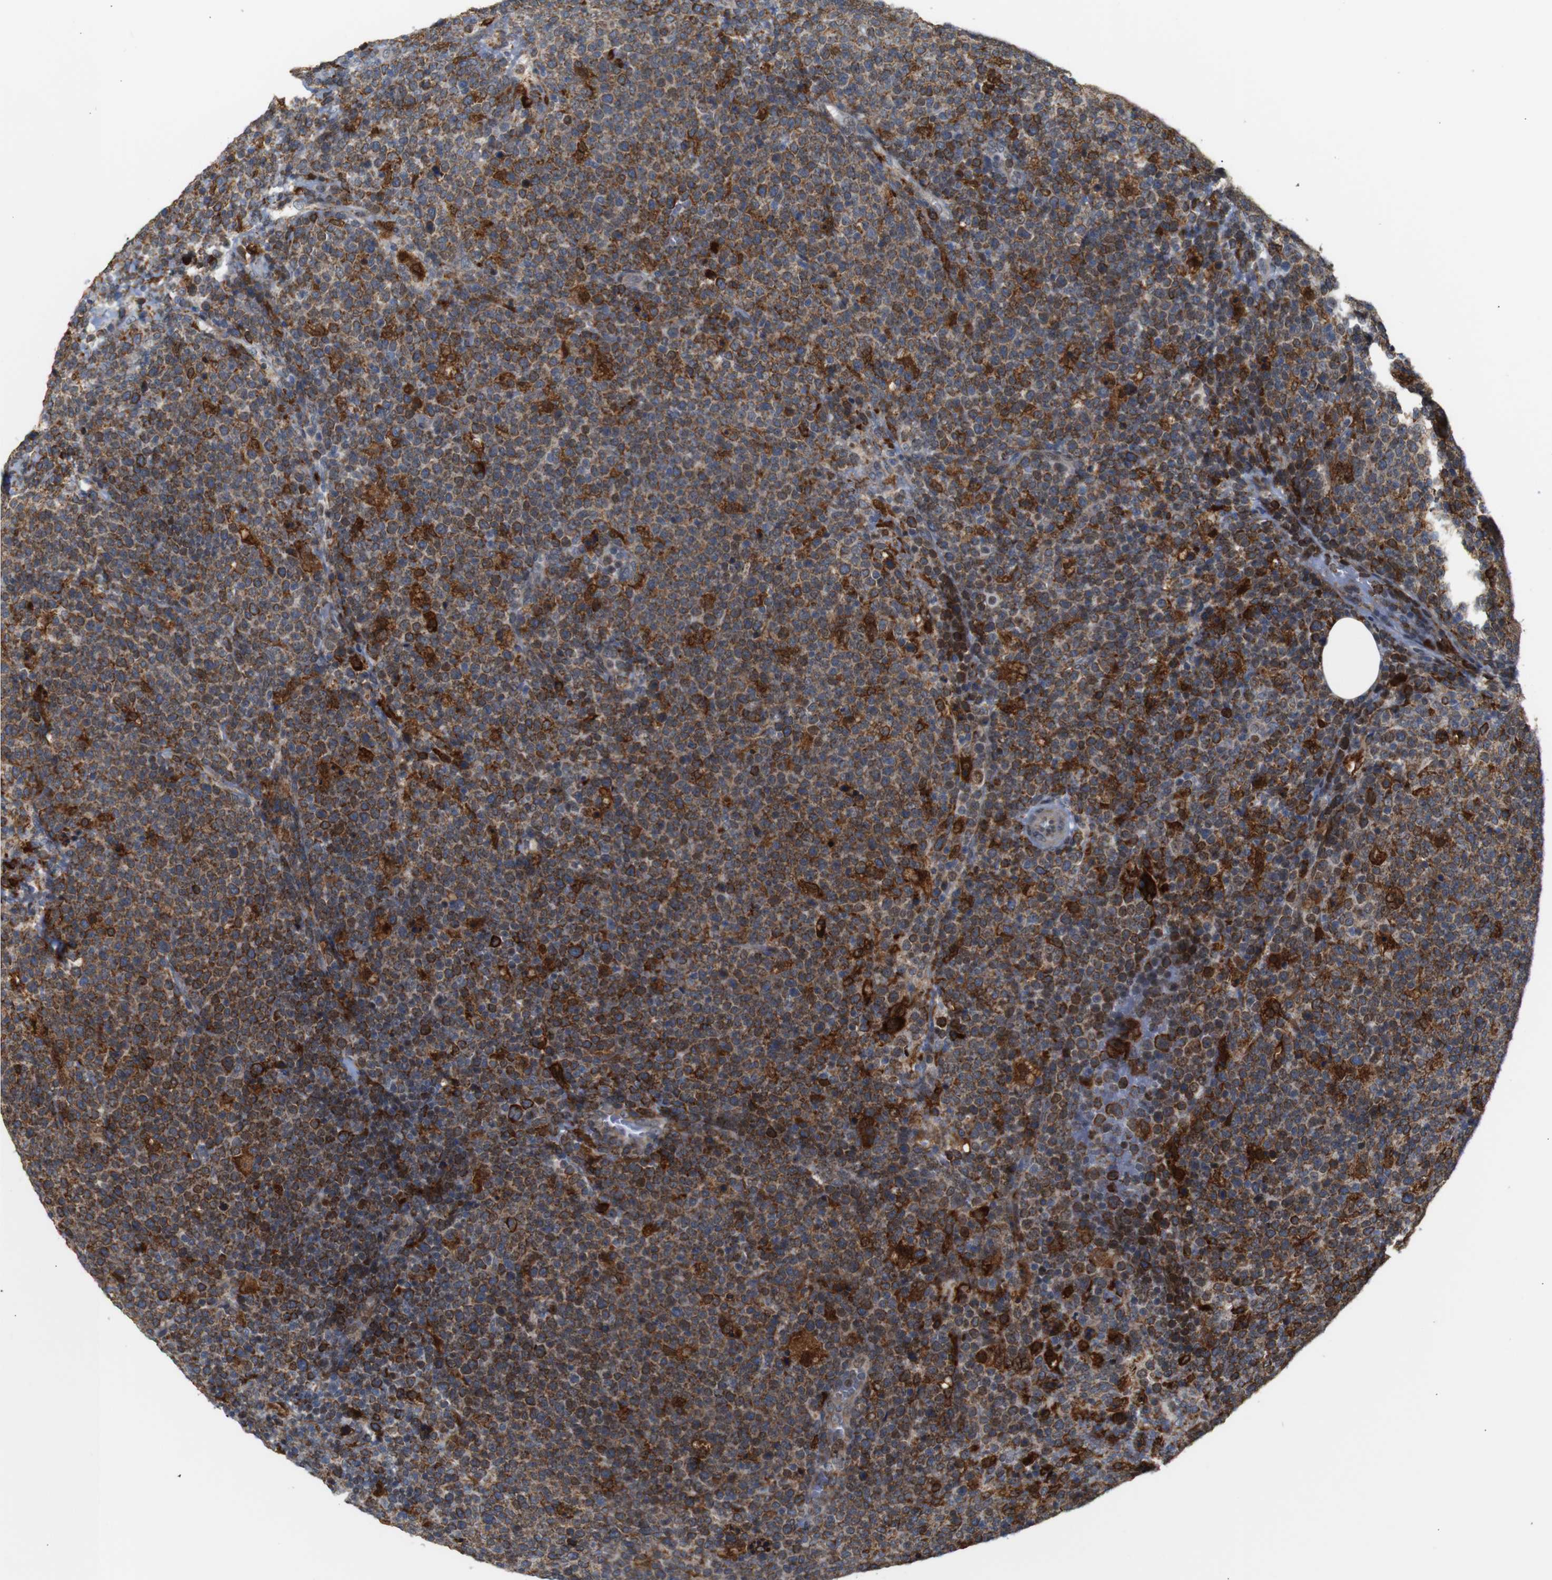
{"staining": {"intensity": "moderate", "quantity": ">75%", "location": "cytoplasmic/membranous"}, "tissue": "lymphoma", "cell_type": "Tumor cells", "image_type": "cancer", "snomed": [{"axis": "morphology", "description": "Malignant lymphoma, non-Hodgkin's type, High grade"}, {"axis": "topography", "description": "Lymph node"}], "caption": "Immunohistochemical staining of human lymphoma reveals medium levels of moderate cytoplasmic/membranous protein positivity in about >75% of tumor cells. The protein is shown in brown color, while the nuclei are stained blue.", "gene": "PTPN1", "patient": {"sex": "male", "age": 61}}